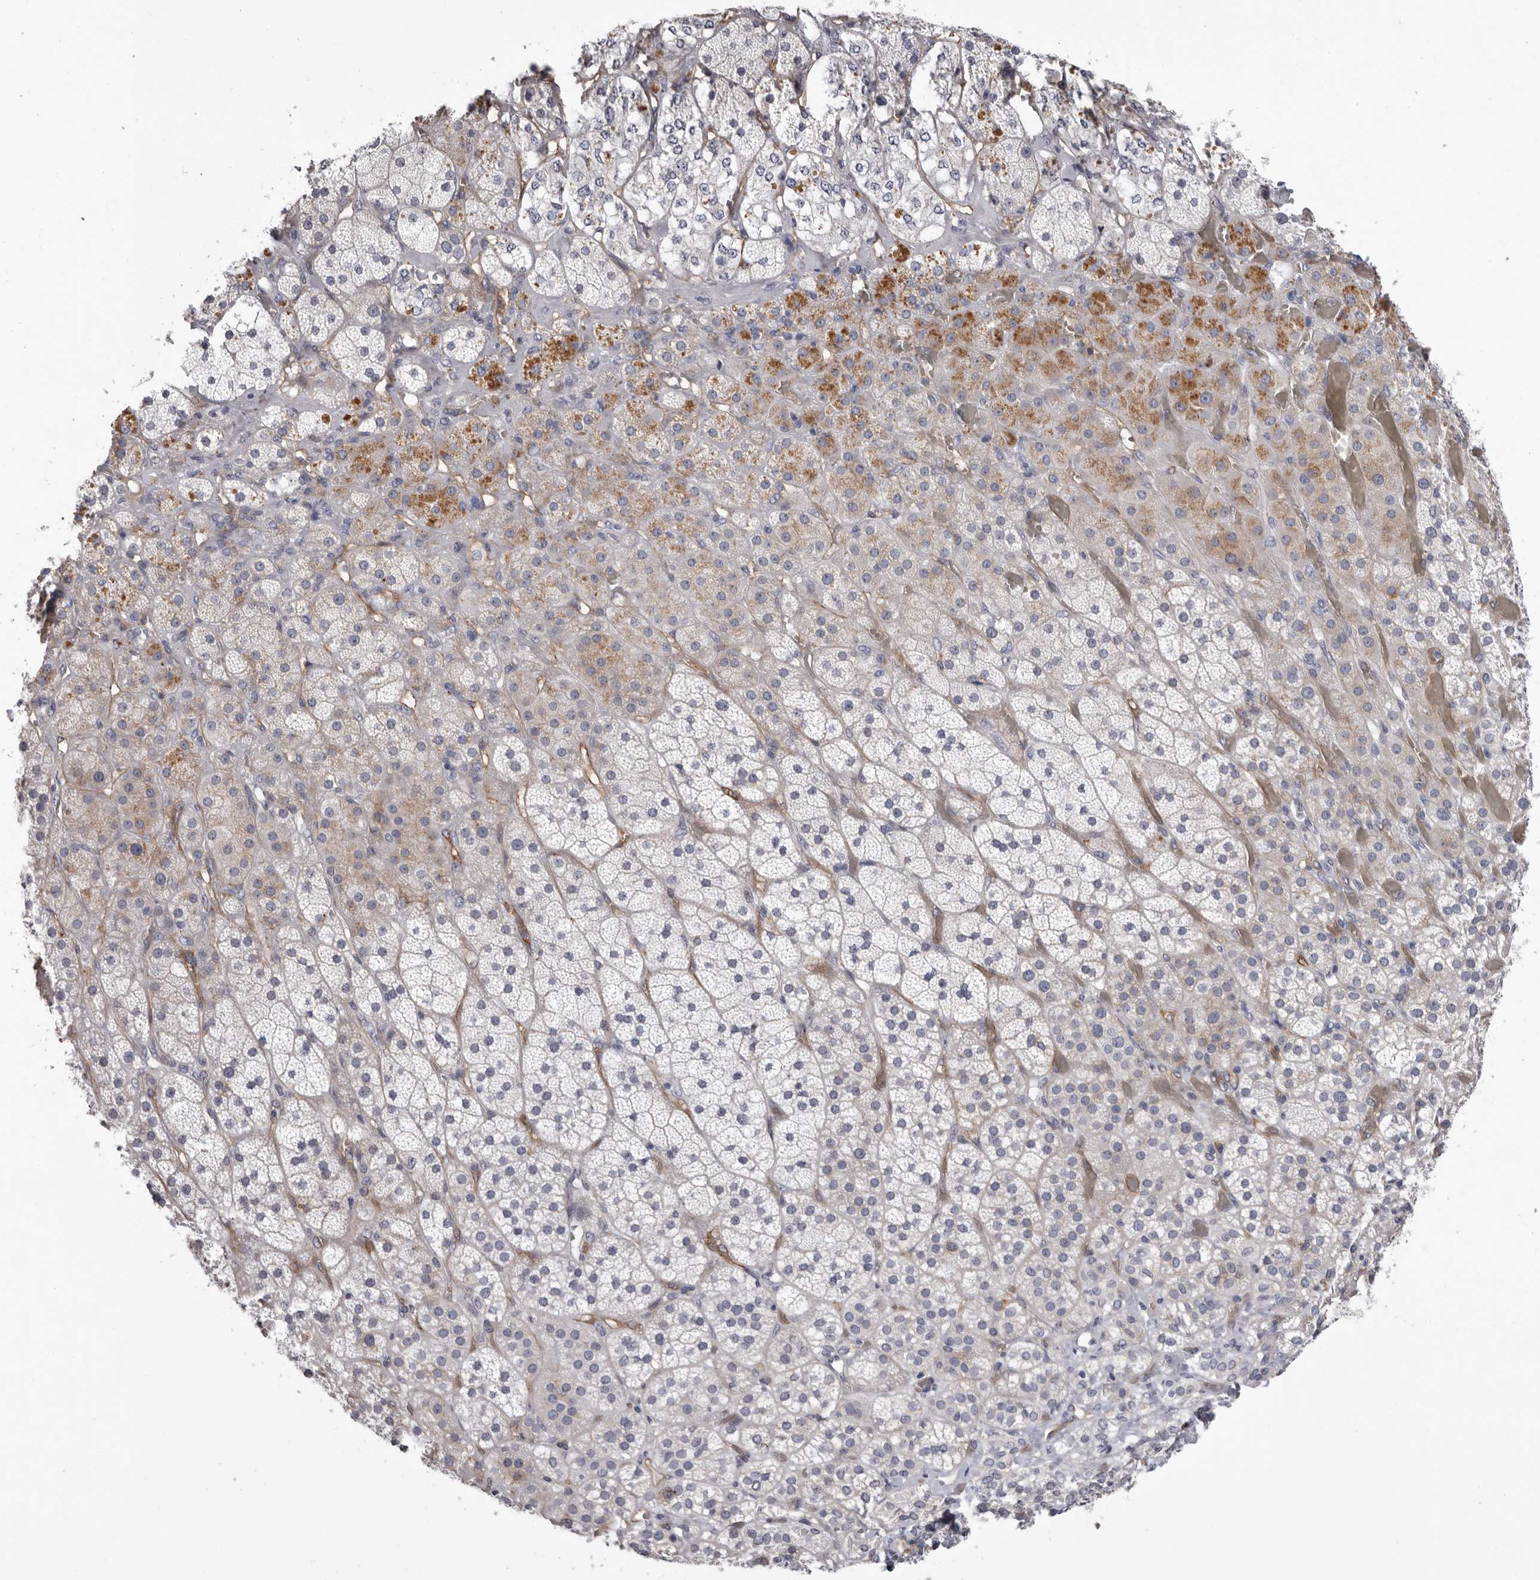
{"staining": {"intensity": "moderate", "quantity": "<25%", "location": "cytoplasmic/membranous"}, "tissue": "adrenal gland", "cell_type": "Glandular cells", "image_type": "normal", "snomed": [{"axis": "morphology", "description": "Normal tissue, NOS"}, {"axis": "topography", "description": "Adrenal gland"}], "caption": "This histopathology image reveals immunohistochemistry (IHC) staining of normal human adrenal gland, with low moderate cytoplasmic/membranous positivity in approximately <25% of glandular cells.", "gene": "ADGRL4", "patient": {"sex": "male", "age": 57}}